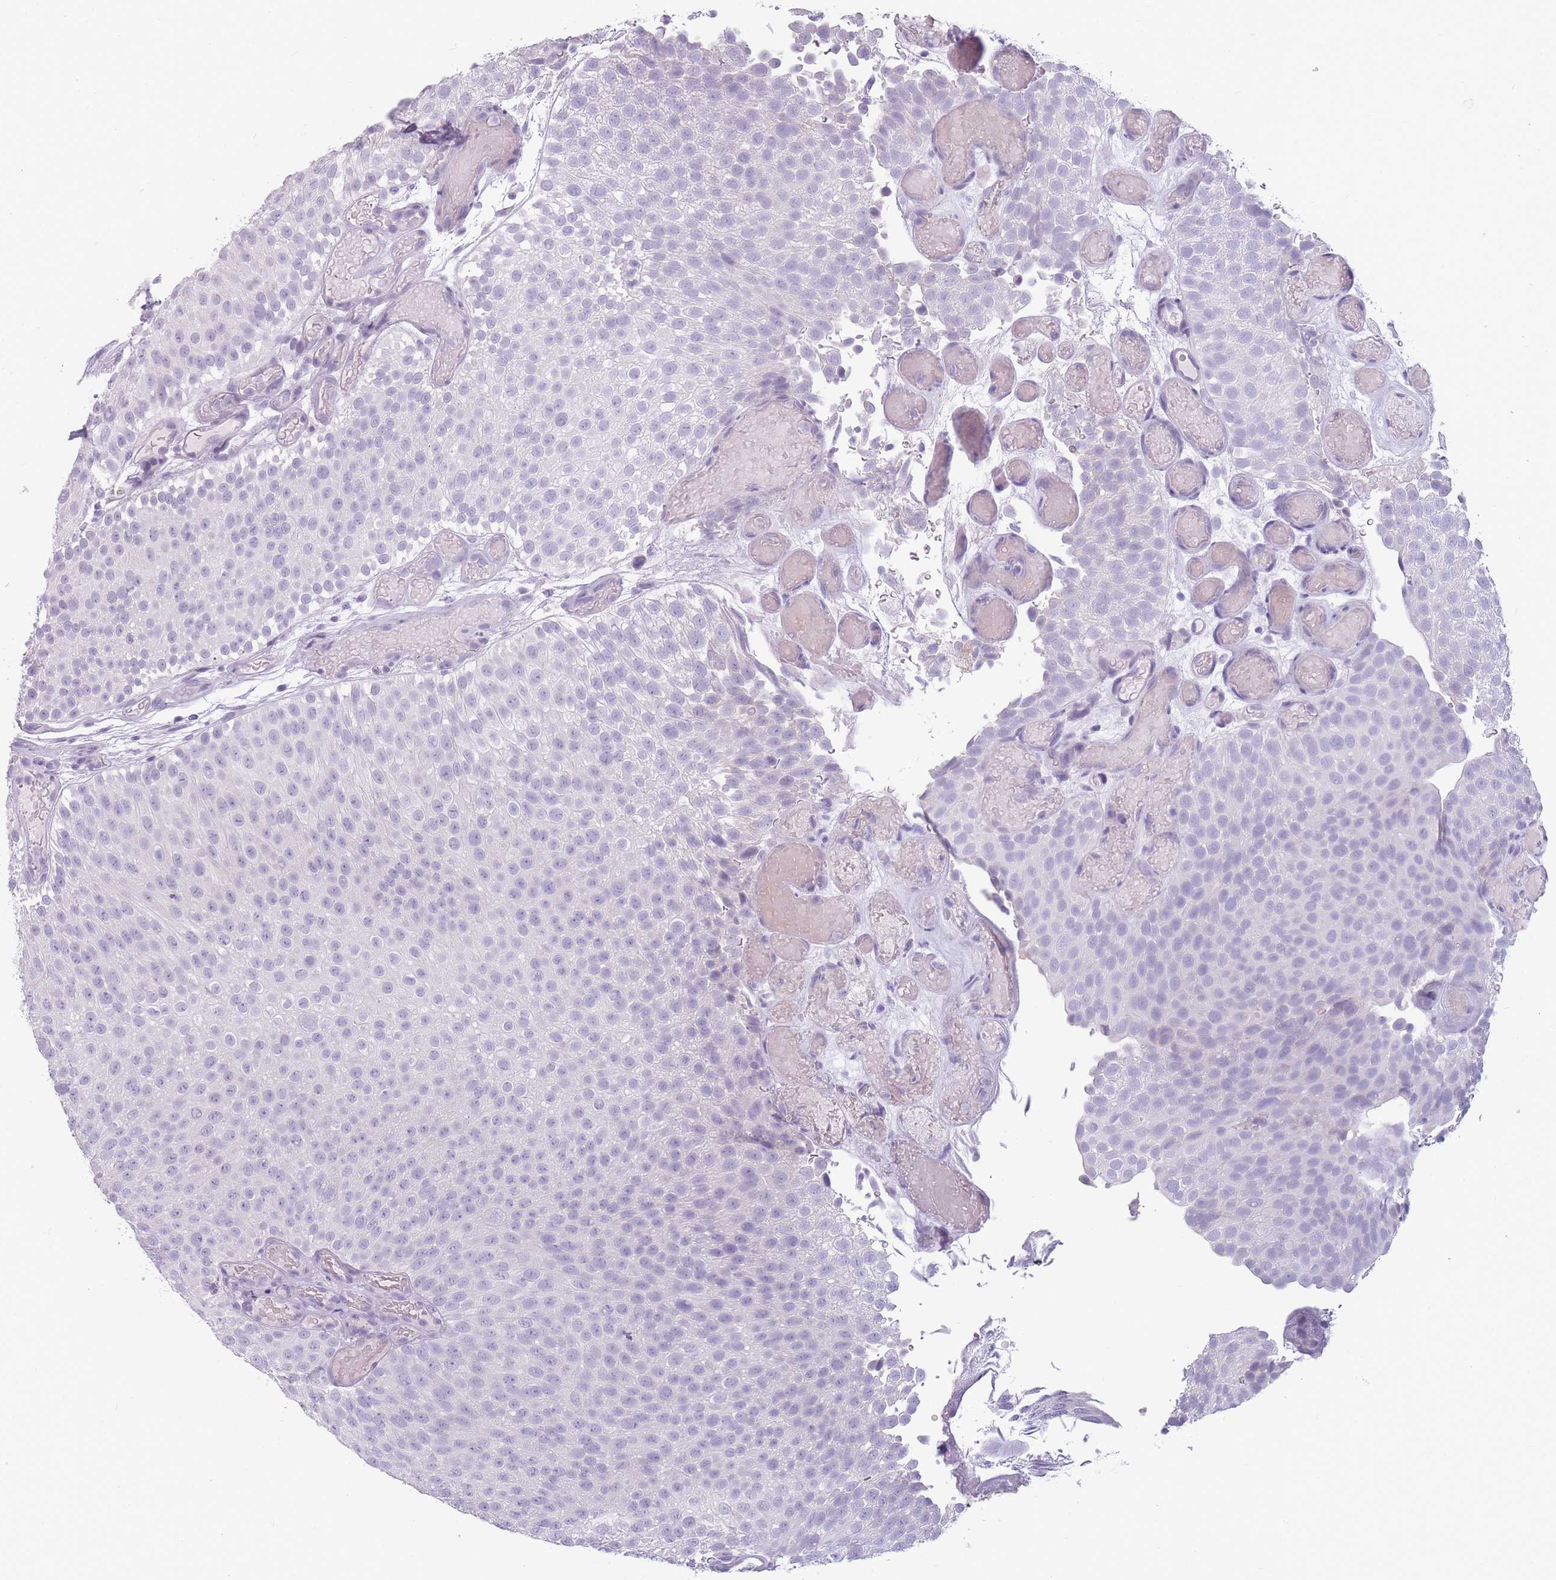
{"staining": {"intensity": "negative", "quantity": "none", "location": "none"}, "tissue": "urothelial cancer", "cell_type": "Tumor cells", "image_type": "cancer", "snomed": [{"axis": "morphology", "description": "Urothelial carcinoma, Low grade"}, {"axis": "topography", "description": "Urinary bladder"}], "caption": "The image exhibits no significant expression in tumor cells of urothelial cancer.", "gene": "CCNO", "patient": {"sex": "male", "age": 78}}